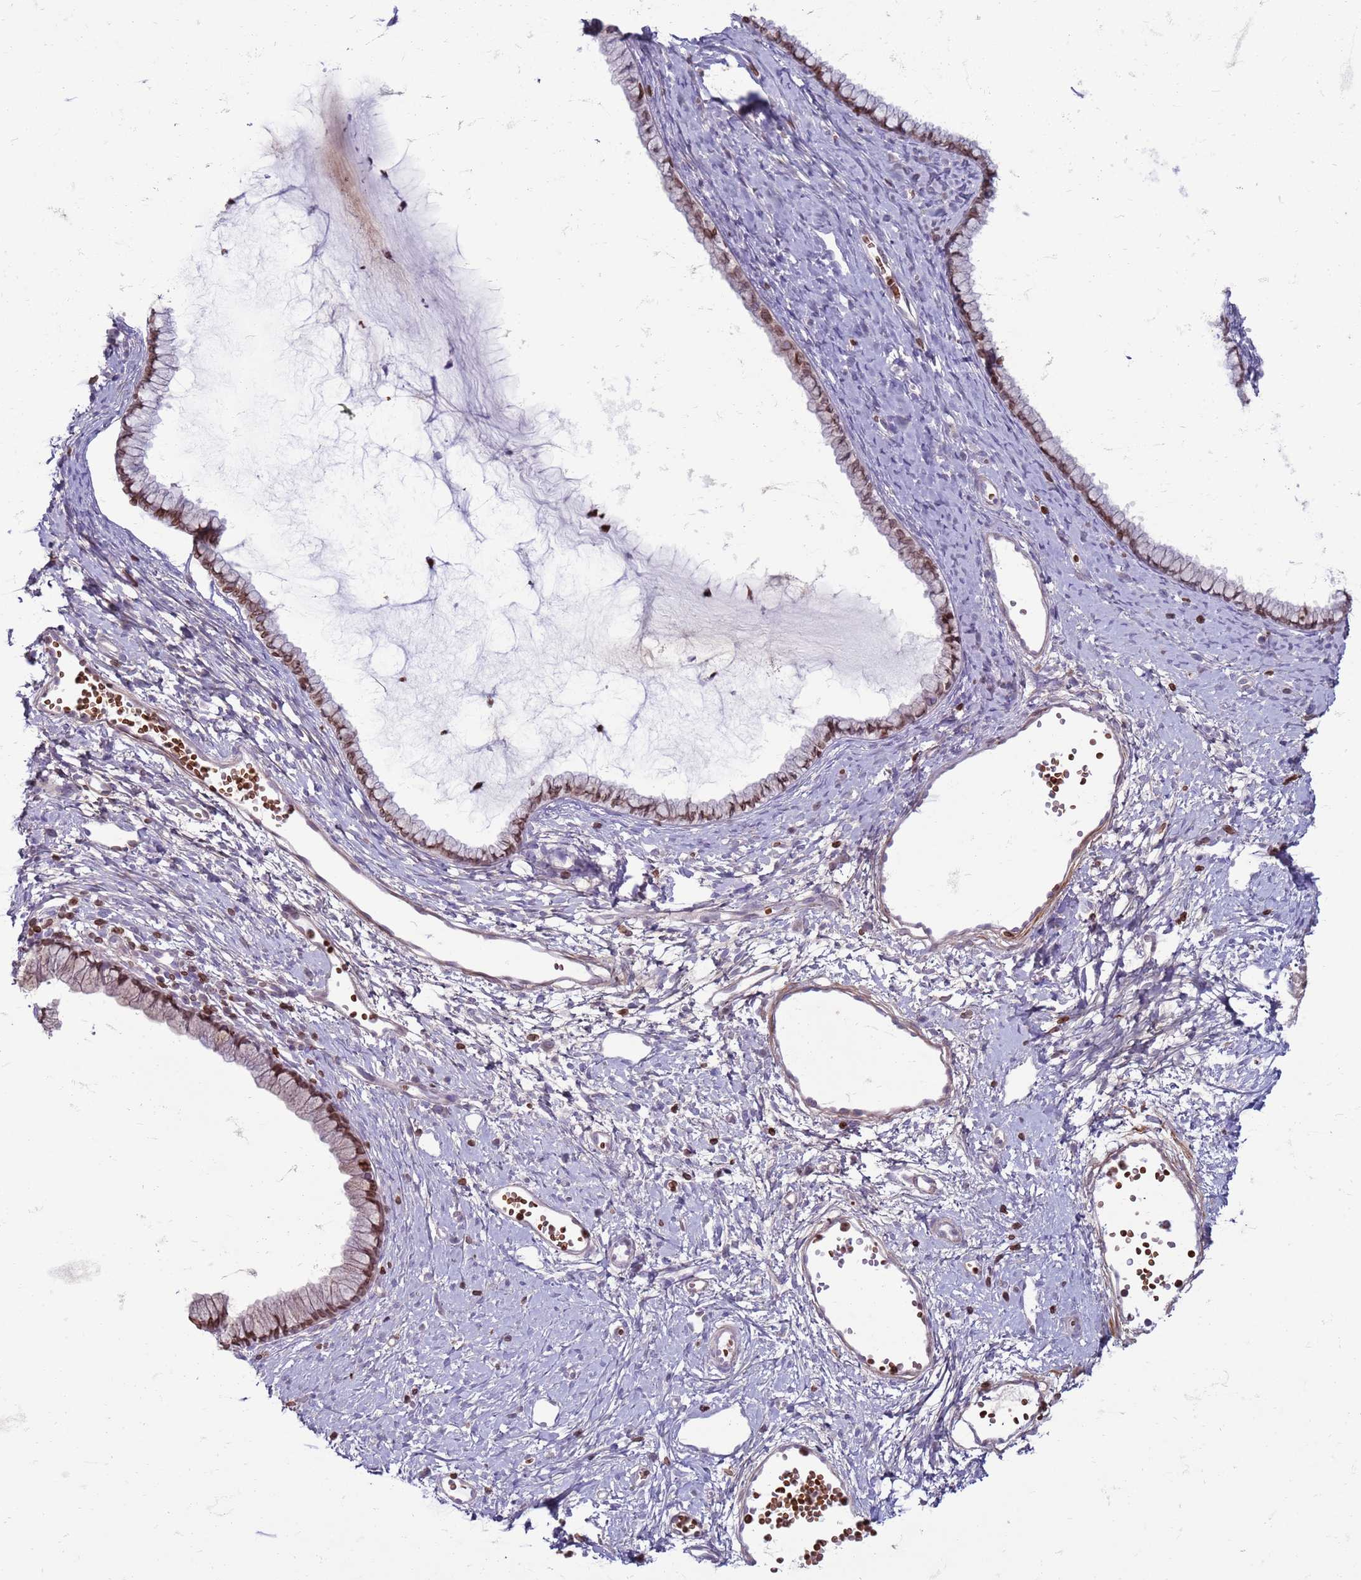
{"staining": {"intensity": "moderate", "quantity": "25%-75%", "location": "nuclear"}, "tissue": "cervix", "cell_type": "Glandular cells", "image_type": "normal", "snomed": [{"axis": "morphology", "description": "Normal tissue, NOS"}, {"axis": "topography", "description": "Cervix"}], "caption": "Protein staining by IHC shows moderate nuclear staining in approximately 25%-75% of glandular cells in unremarkable cervix. The protein is shown in brown color, while the nuclei are stained blue.", "gene": "METTL25B", "patient": {"sex": "female", "age": 40}}